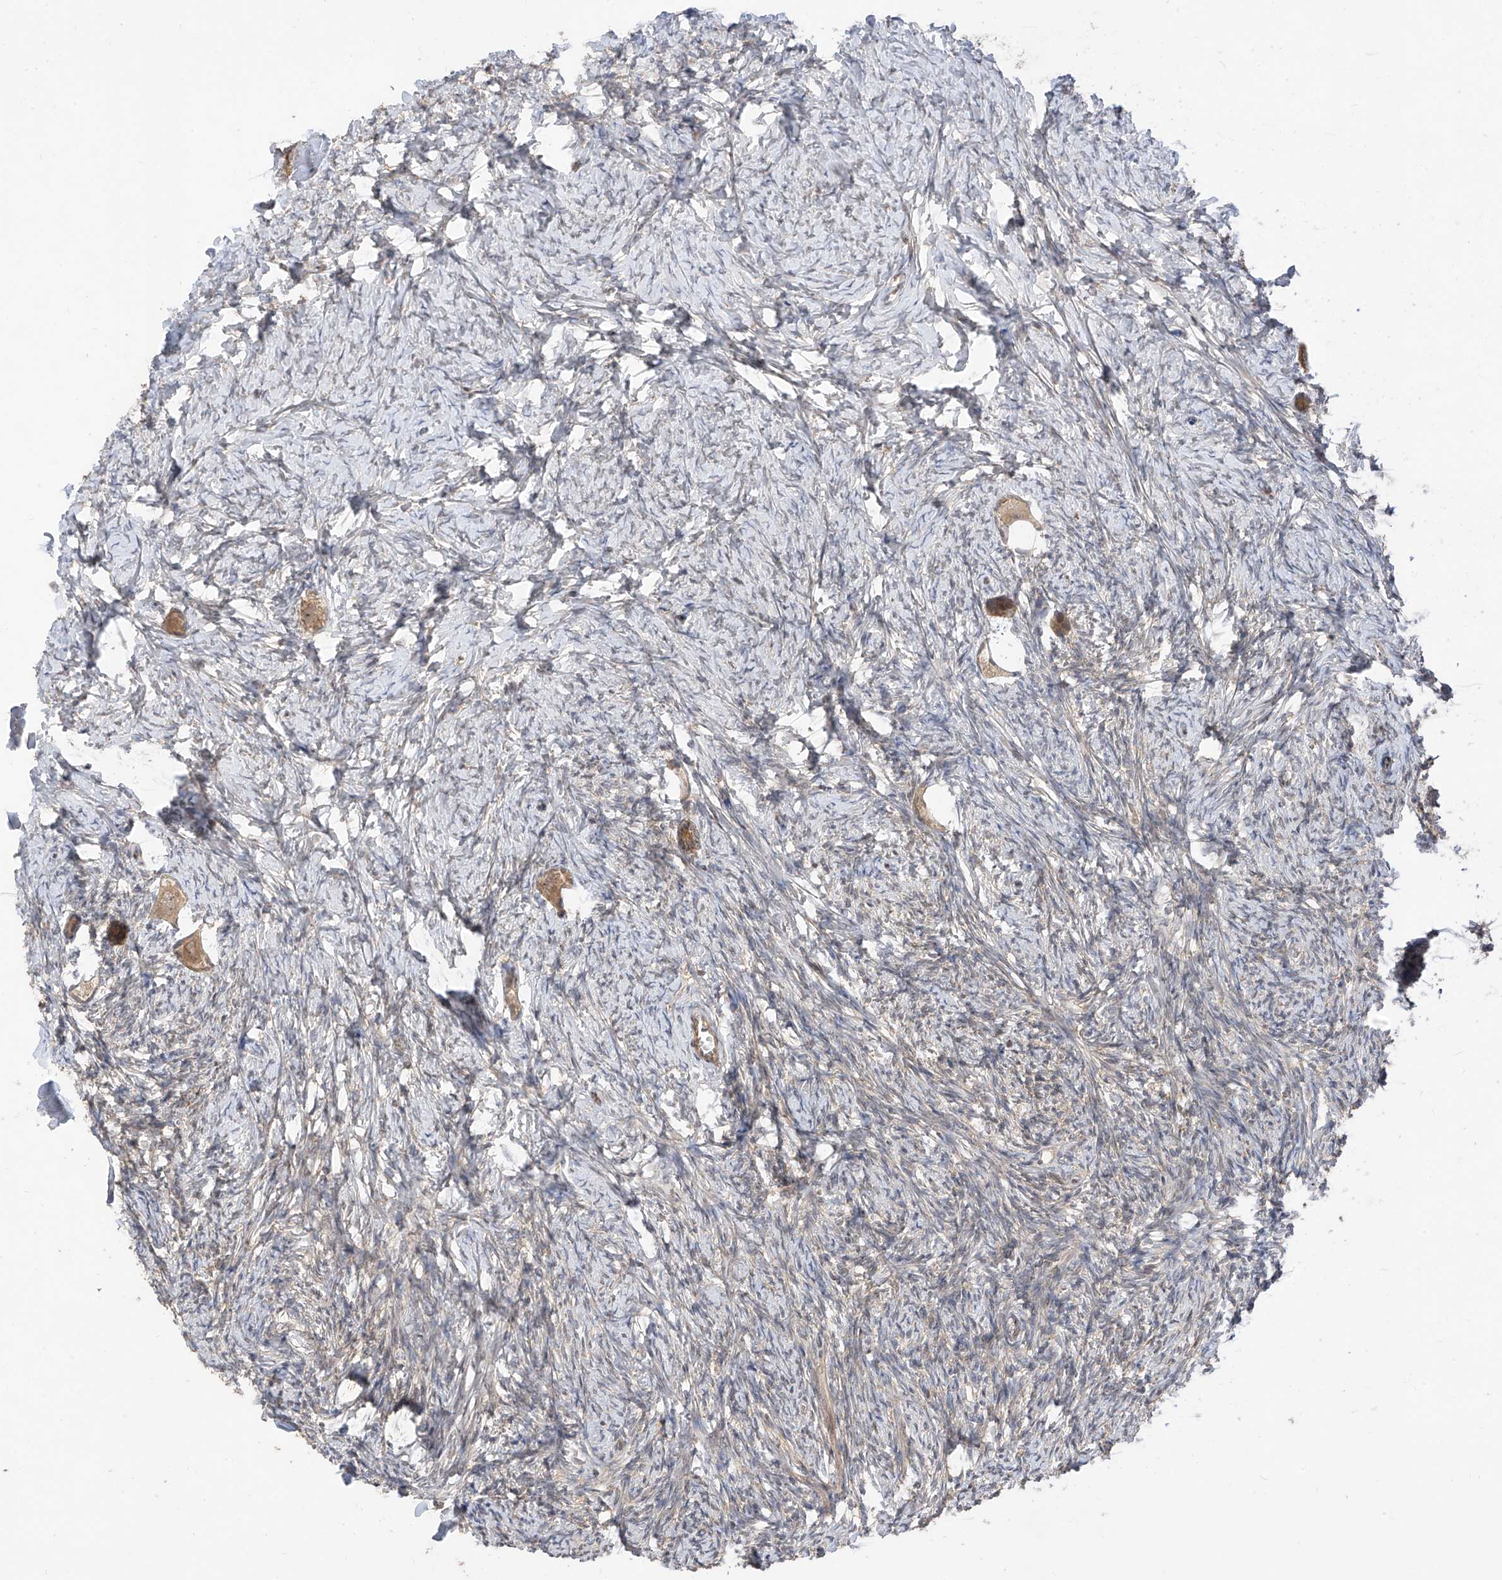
{"staining": {"intensity": "moderate", "quantity": ">75%", "location": "cytoplasmic/membranous"}, "tissue": "ovary", "cell_type": "Follicle cells", "image_type": "normal", "snomed": [{"axis": "morphology", "description": "Normal tissue, NOS"}, {"axis": "topography", "description": "Ovary"}], "caption": "Moderate cytoplasmic/membranous positivity for a protein is identified in approximately >75% of follicle cells of benign ovary using immunohistochemistry (IHC).", "gene": "MRTFA", "patient": {"sex": "female", "age": 27}}